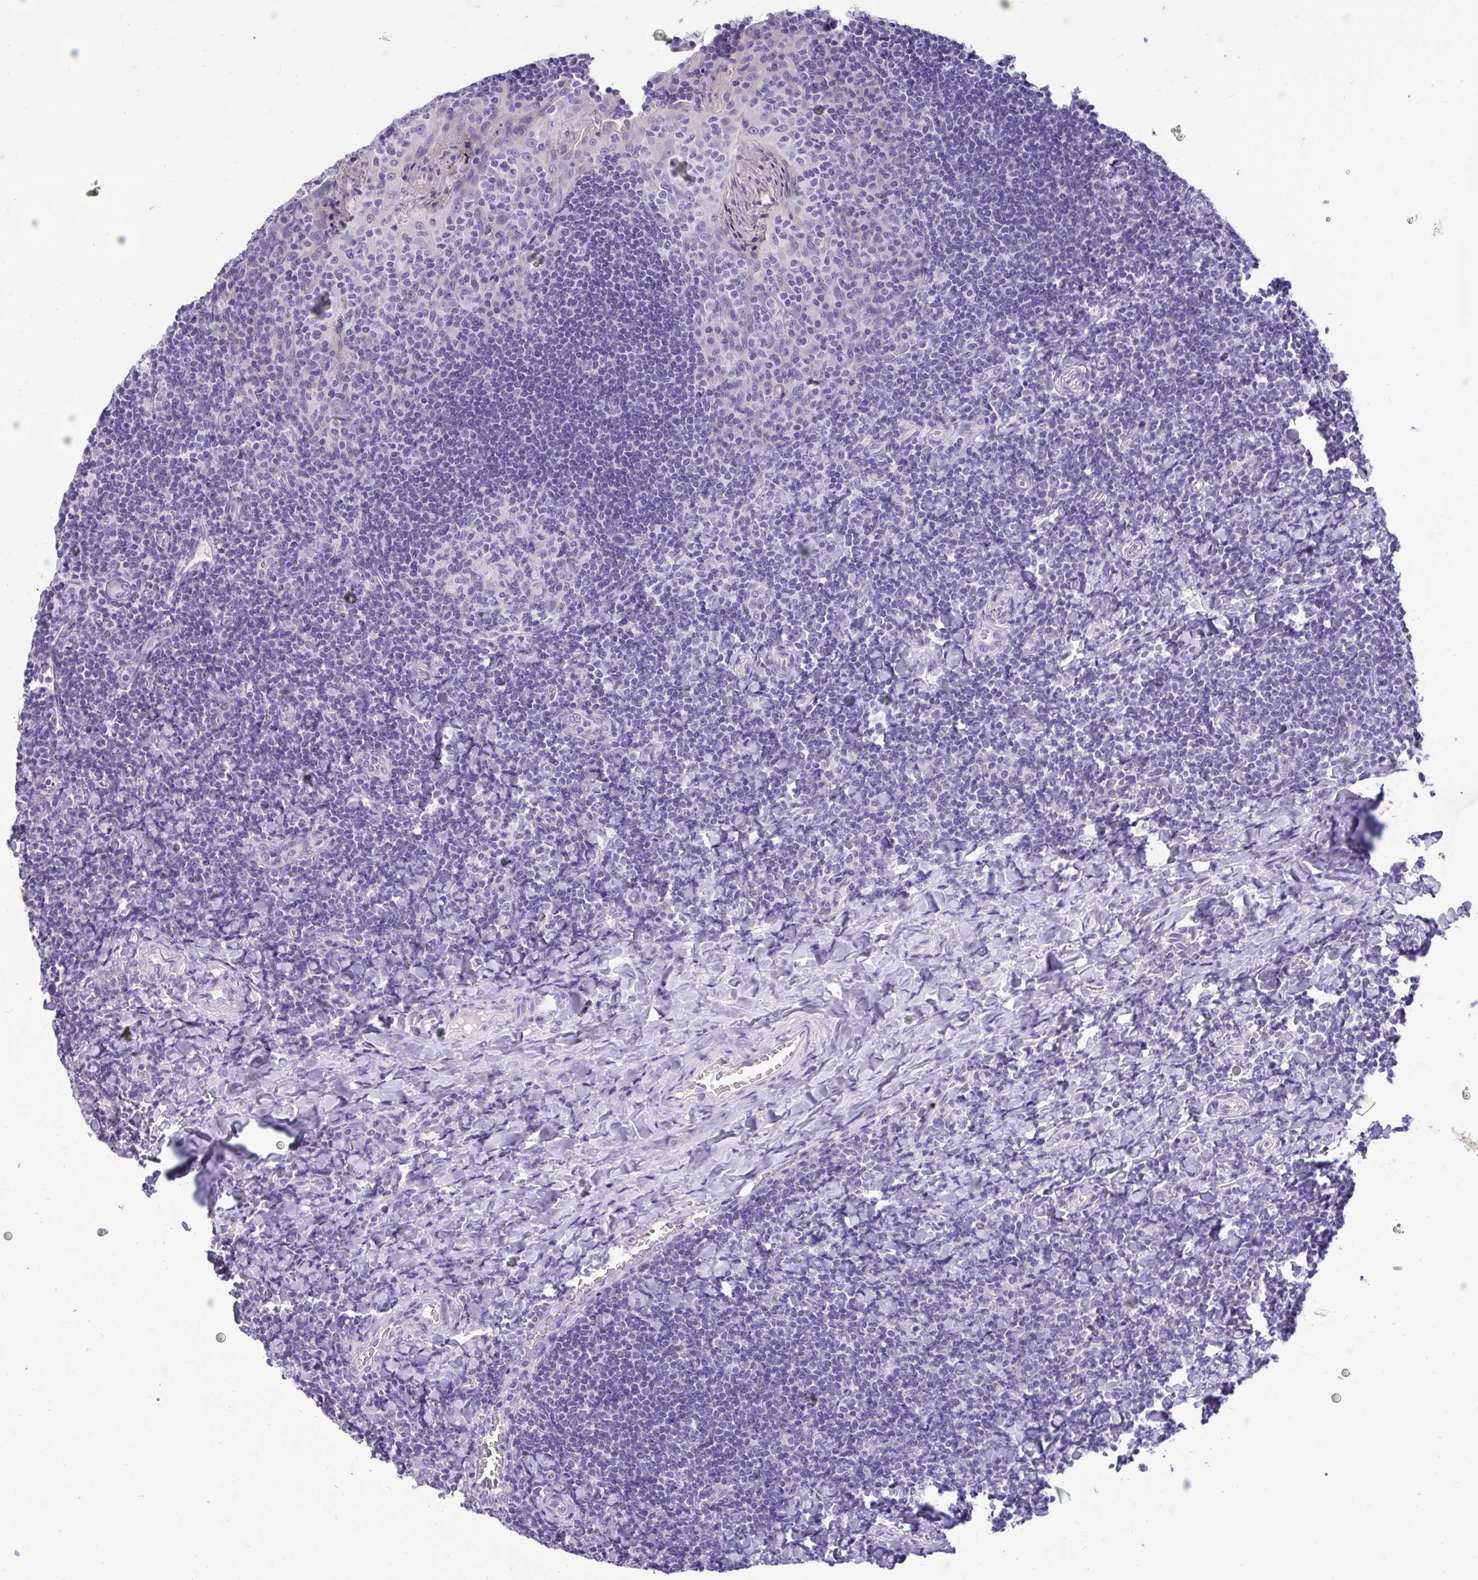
{"staining": {"intensity": "negative", "quantity": "none", "location": "none"}, "tissue": "tonsil", "cell_type": "Germinal center cells", "image_type": "normal", "snomed": [{"axis": "morphology", "description": "Normal tissue, NOS"}, {"axis": "topography", "description": "Tonsil"}], "caption": "This is an immunohistochemistry (IHC) photomicrograph of normal tonsil. There is no positivity in germinal center cells.", "gene": "TMCO5A", "patient": {"sex": "male", "age": 17}}